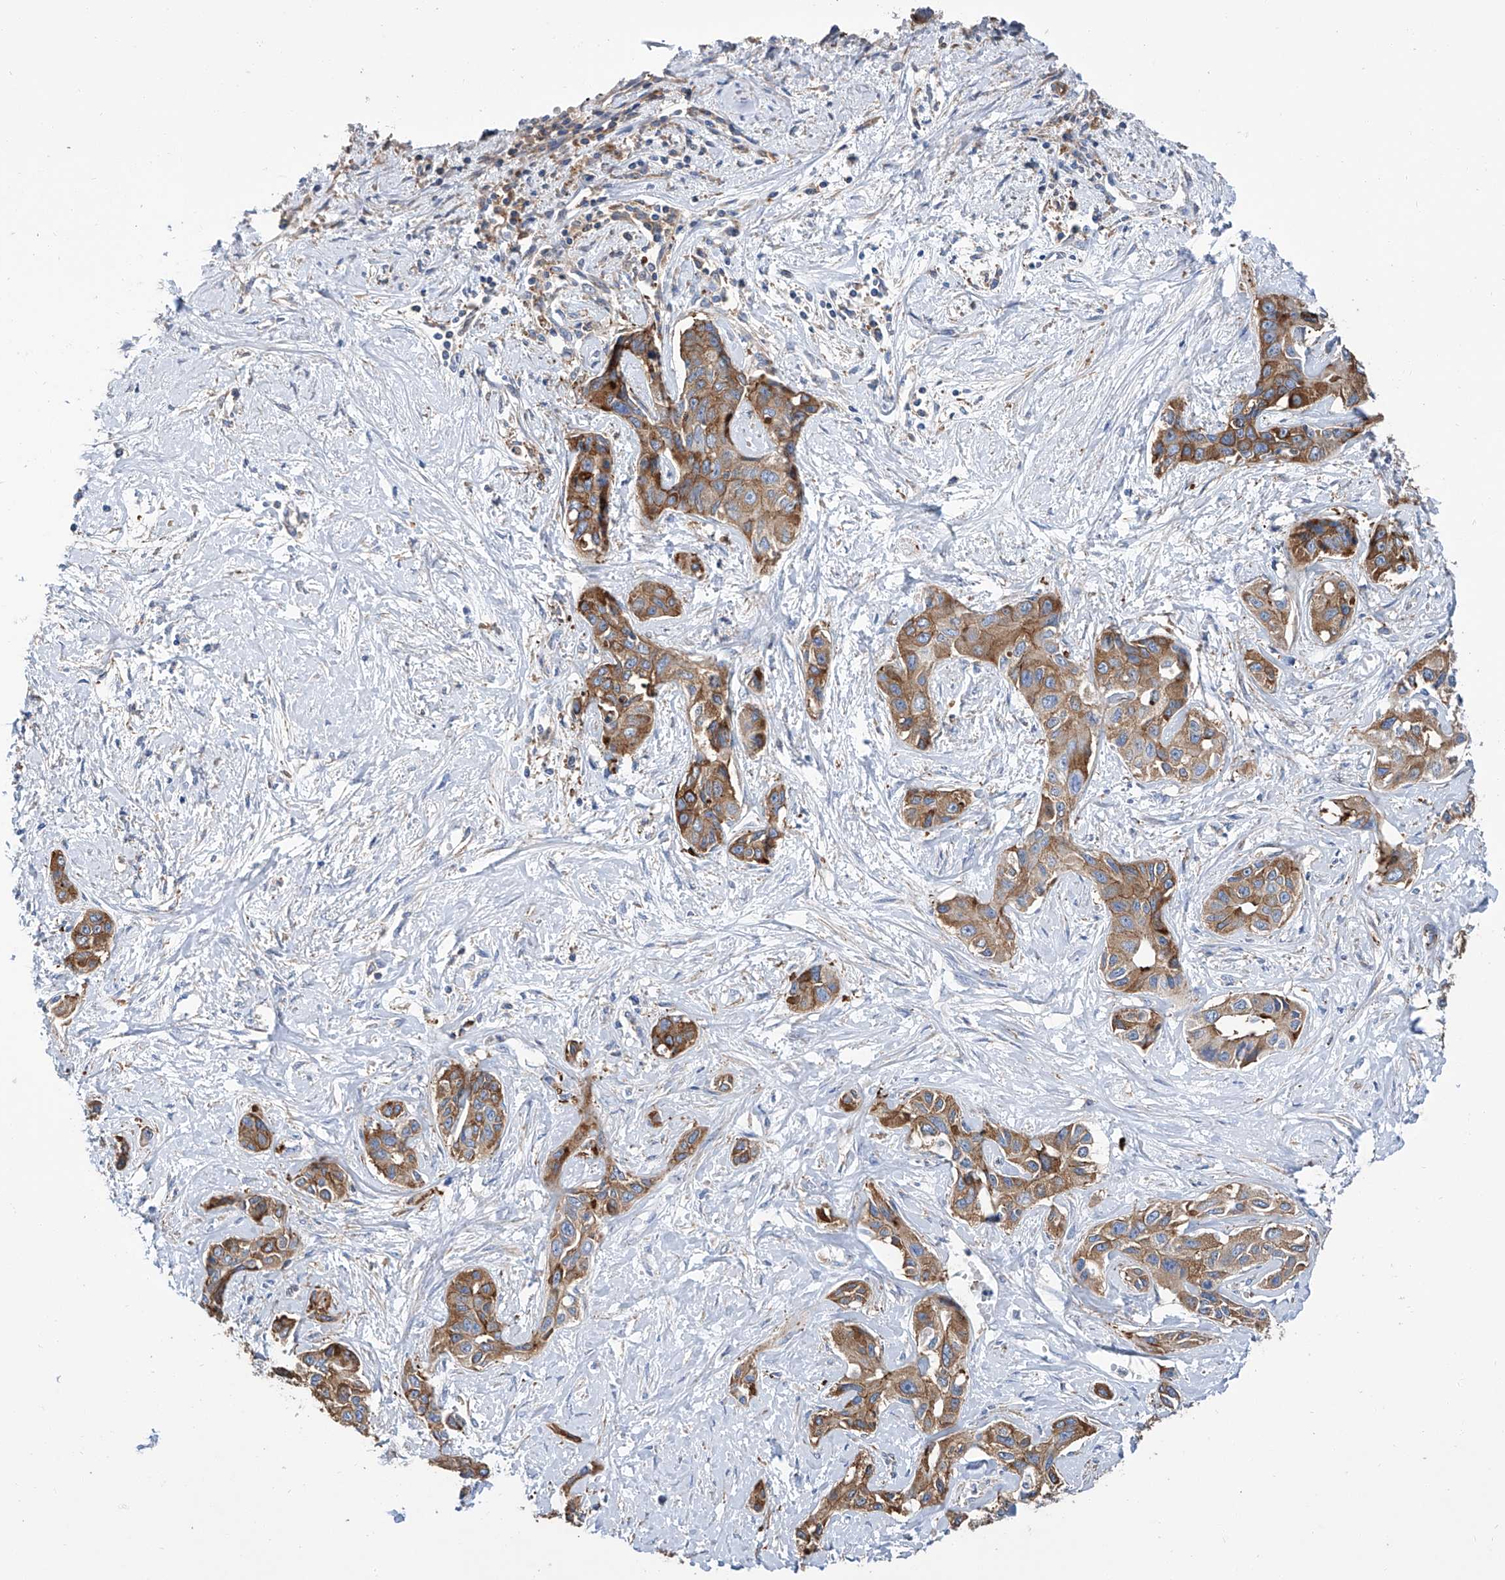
{"staining": {"intensity": "moderate", "quantity": ">75%", "location": "cytoplasmic/membranous"}, "tissue": "liver cancer", "cell_type": "Tumor cells", "image_type": "cancer", "snomed": [{"axis": "morphology", "description": "Cholangiocarcinoma"}, {"axis": "topography", "description": "Liver"}], "caption": "IHC of human liver cancer reveals medium levels of moderate cytoplasmic/membranous staining in about >75% of tumor cells.", "gene": "GPT", "patient": {"sex": "male", "age": 59}}